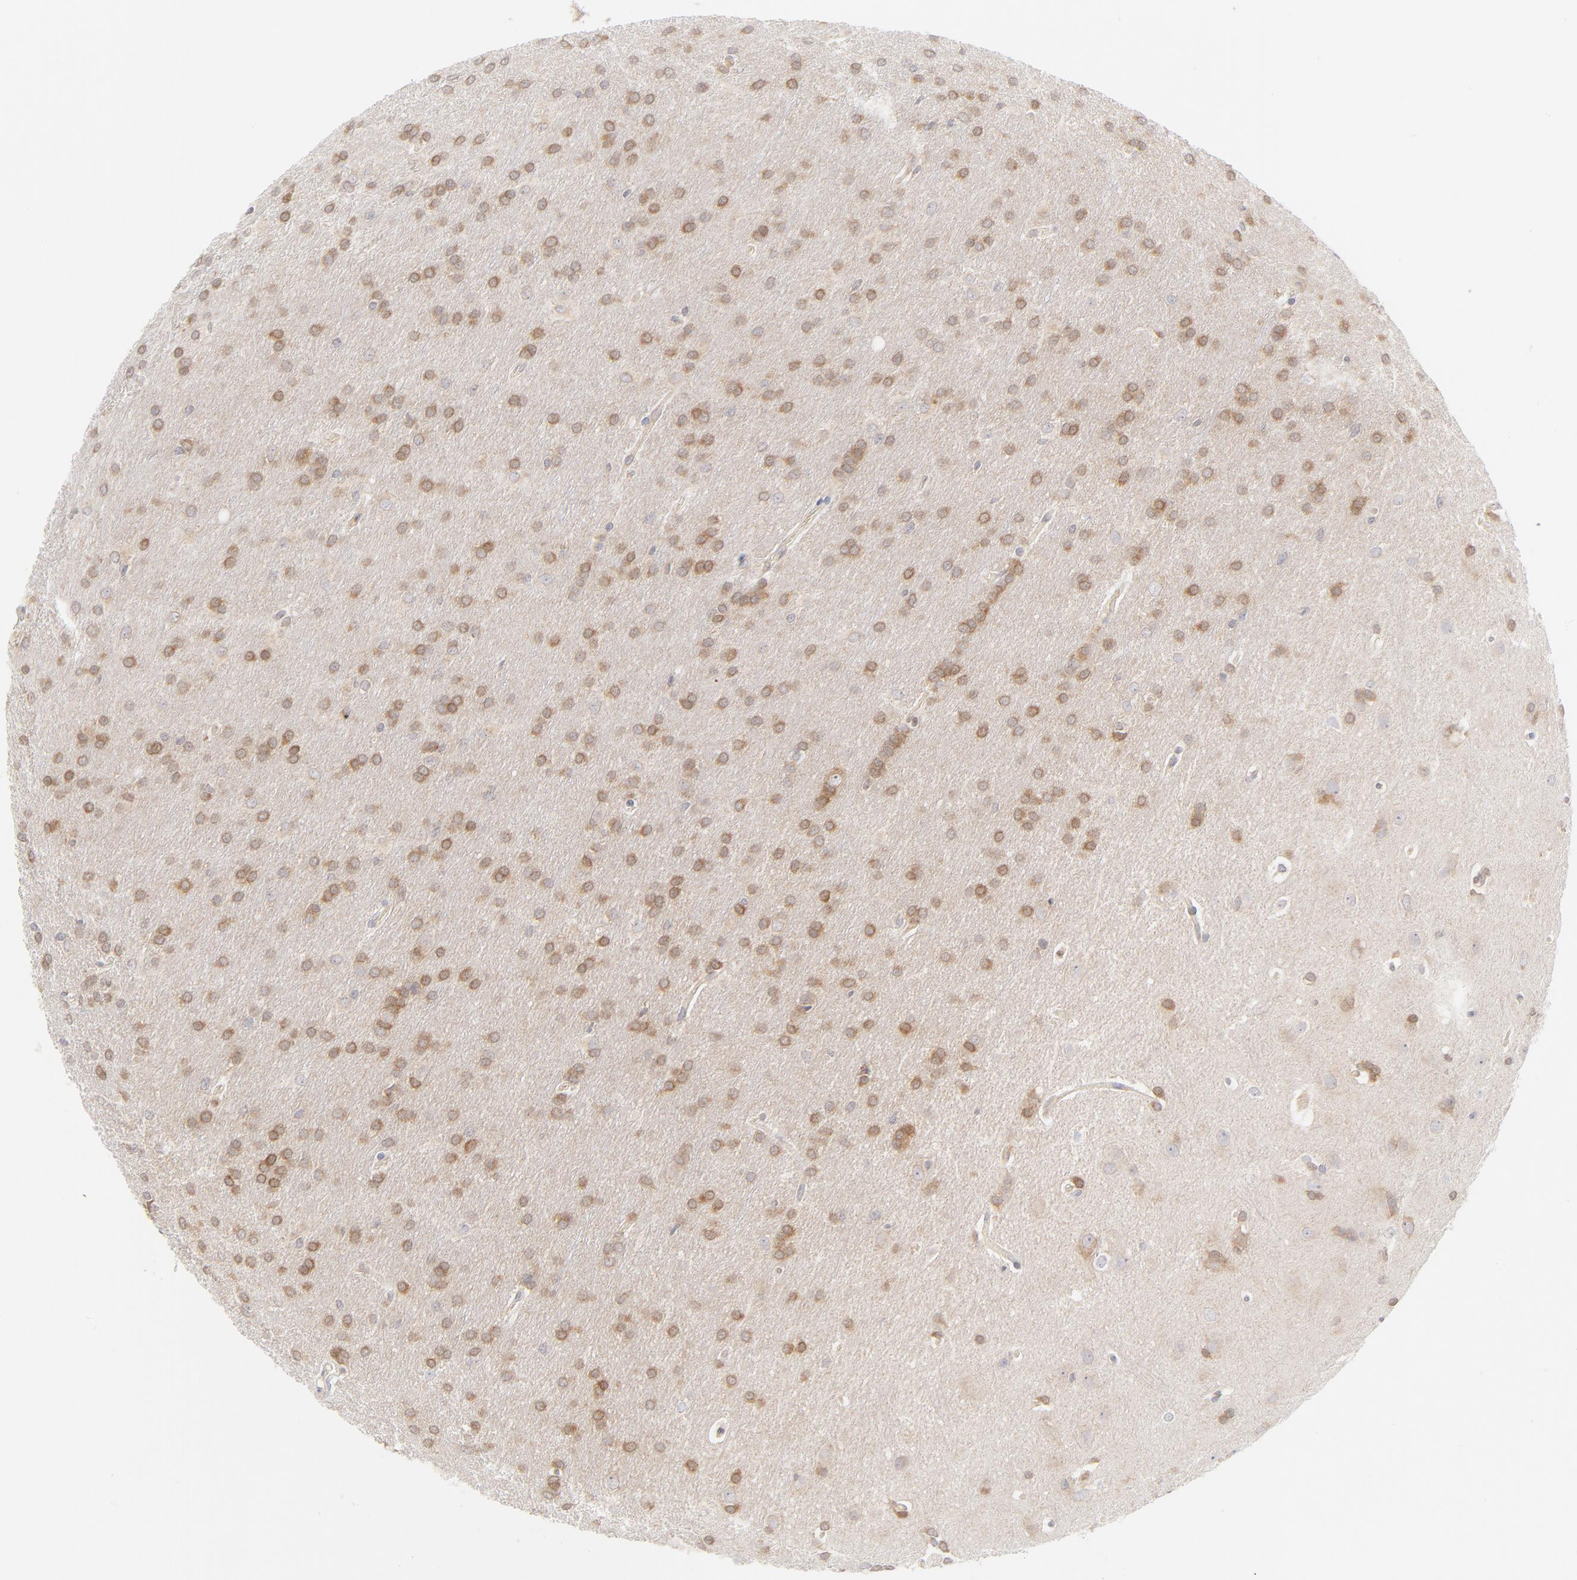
{"staining": {"intensity": "moderate", "quantity": ">75%", "location": "cytoplasmic/membranous"}, "tissue": "glioma", "cell_type": "Tumor cells", "image_type": "cancer", "snomed": [{"axis": "morphology", "description": "Glioma, malignant, Low grade"}, {"axis": "topography", "description": "Brain"}], "caption": "The histopathology image exhibits immunohistochemical staining of malignant low-grade glioma. There is moderate cytoplasmic/membranous expression is present in about >75% of tumor cells. (DAB IHC with brightfield microscopy, high magnification).", "gene": "RPS6KA1", "patient": {"sex": "female", "age": 32}}